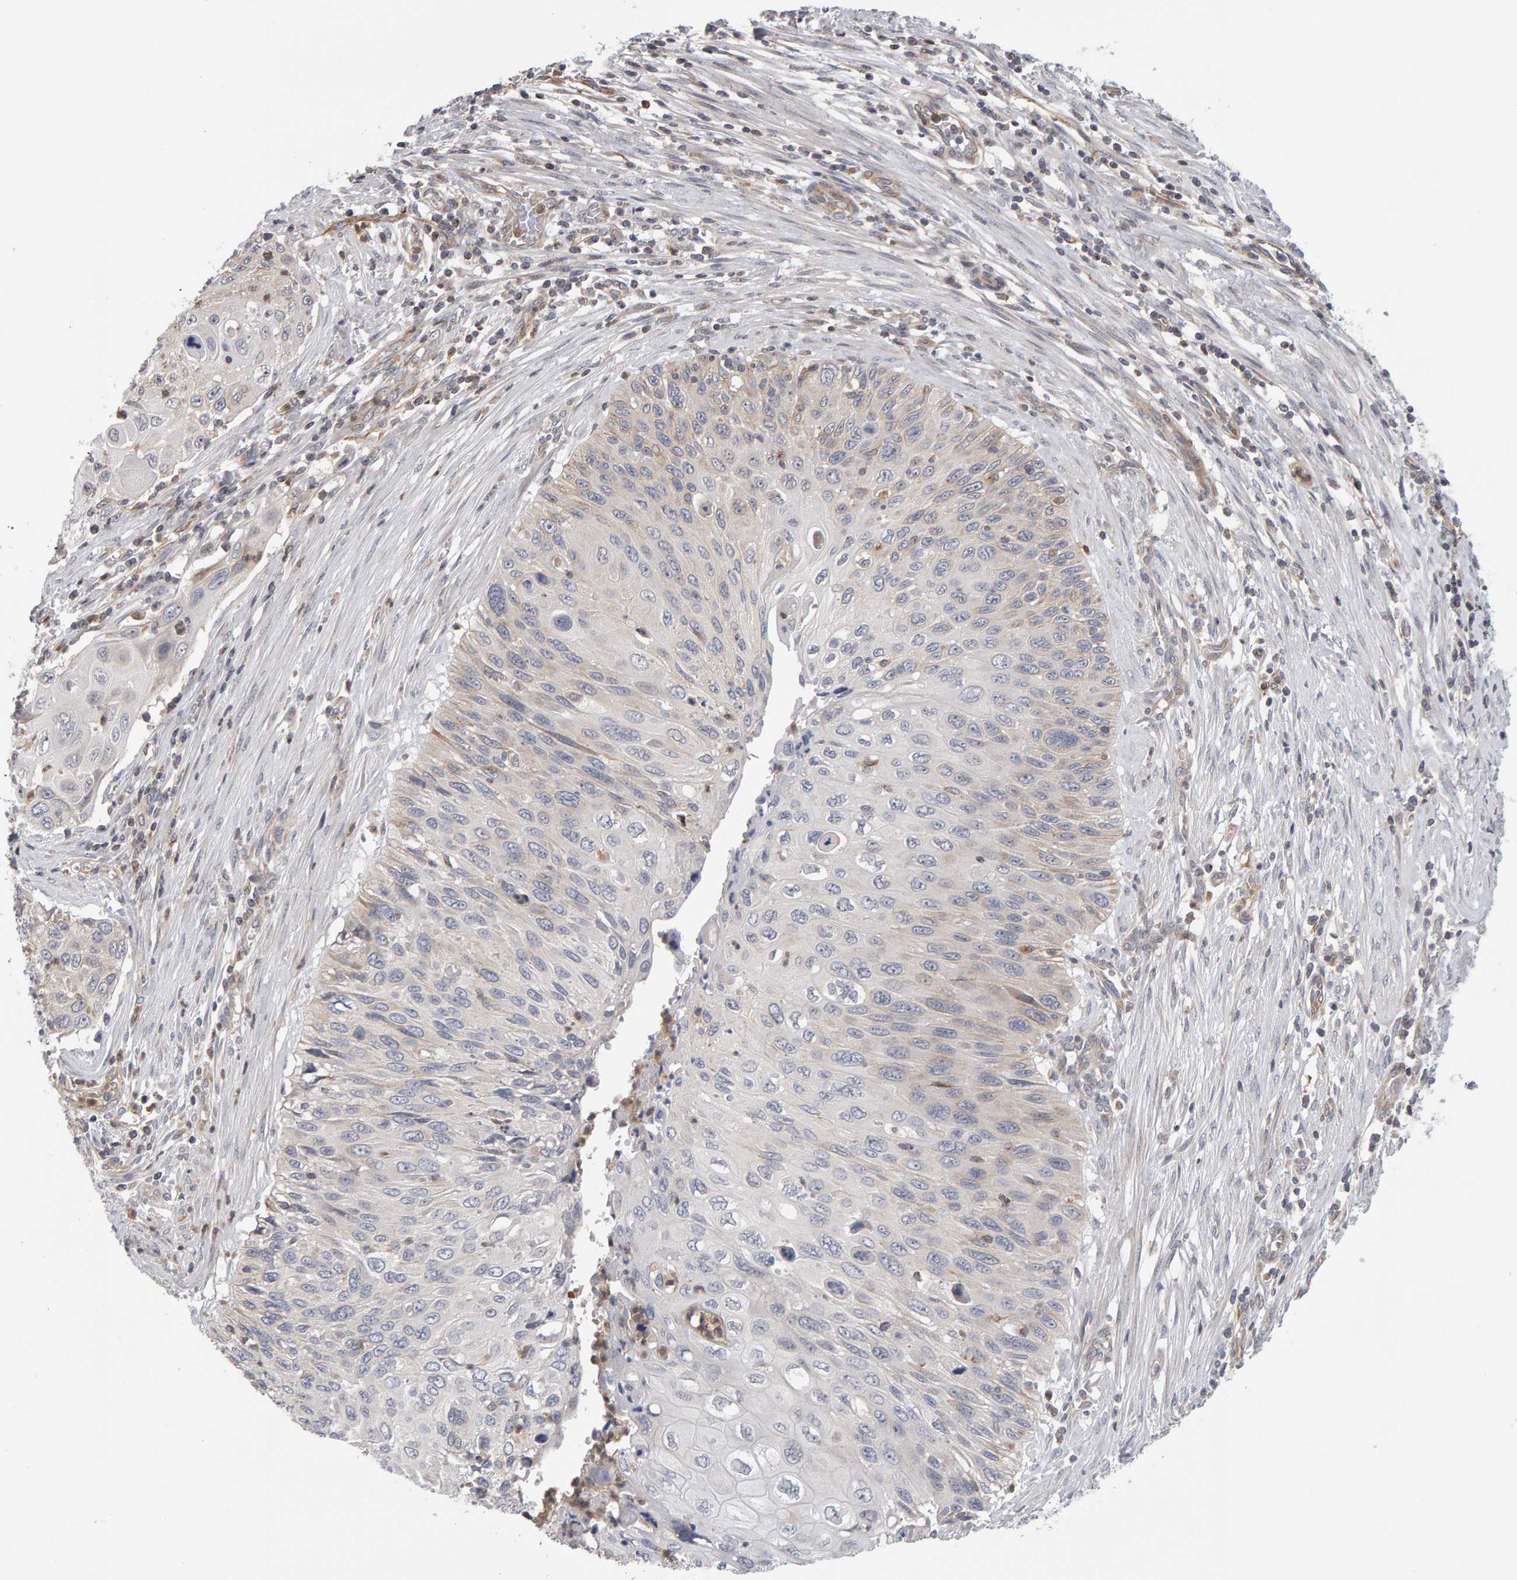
{"staining": {"intensity": "negative", "quantity": "none", "location": "none"}, "tissue": "cervical cancer", "cell_type": "Tumor cells", "image_type": "cancer", "snomed": [{"axis": "morphology", "description": "Squamous cell carcinoma, NOS"}, {"axis": "topography", "description": "Cervix"}], "caption": "Tumor cells show no significant positivity in cervical cancer (squamous cell carcinoma).", "gene": "MSRA", "patient": {"sex": "female", "age": 70}}